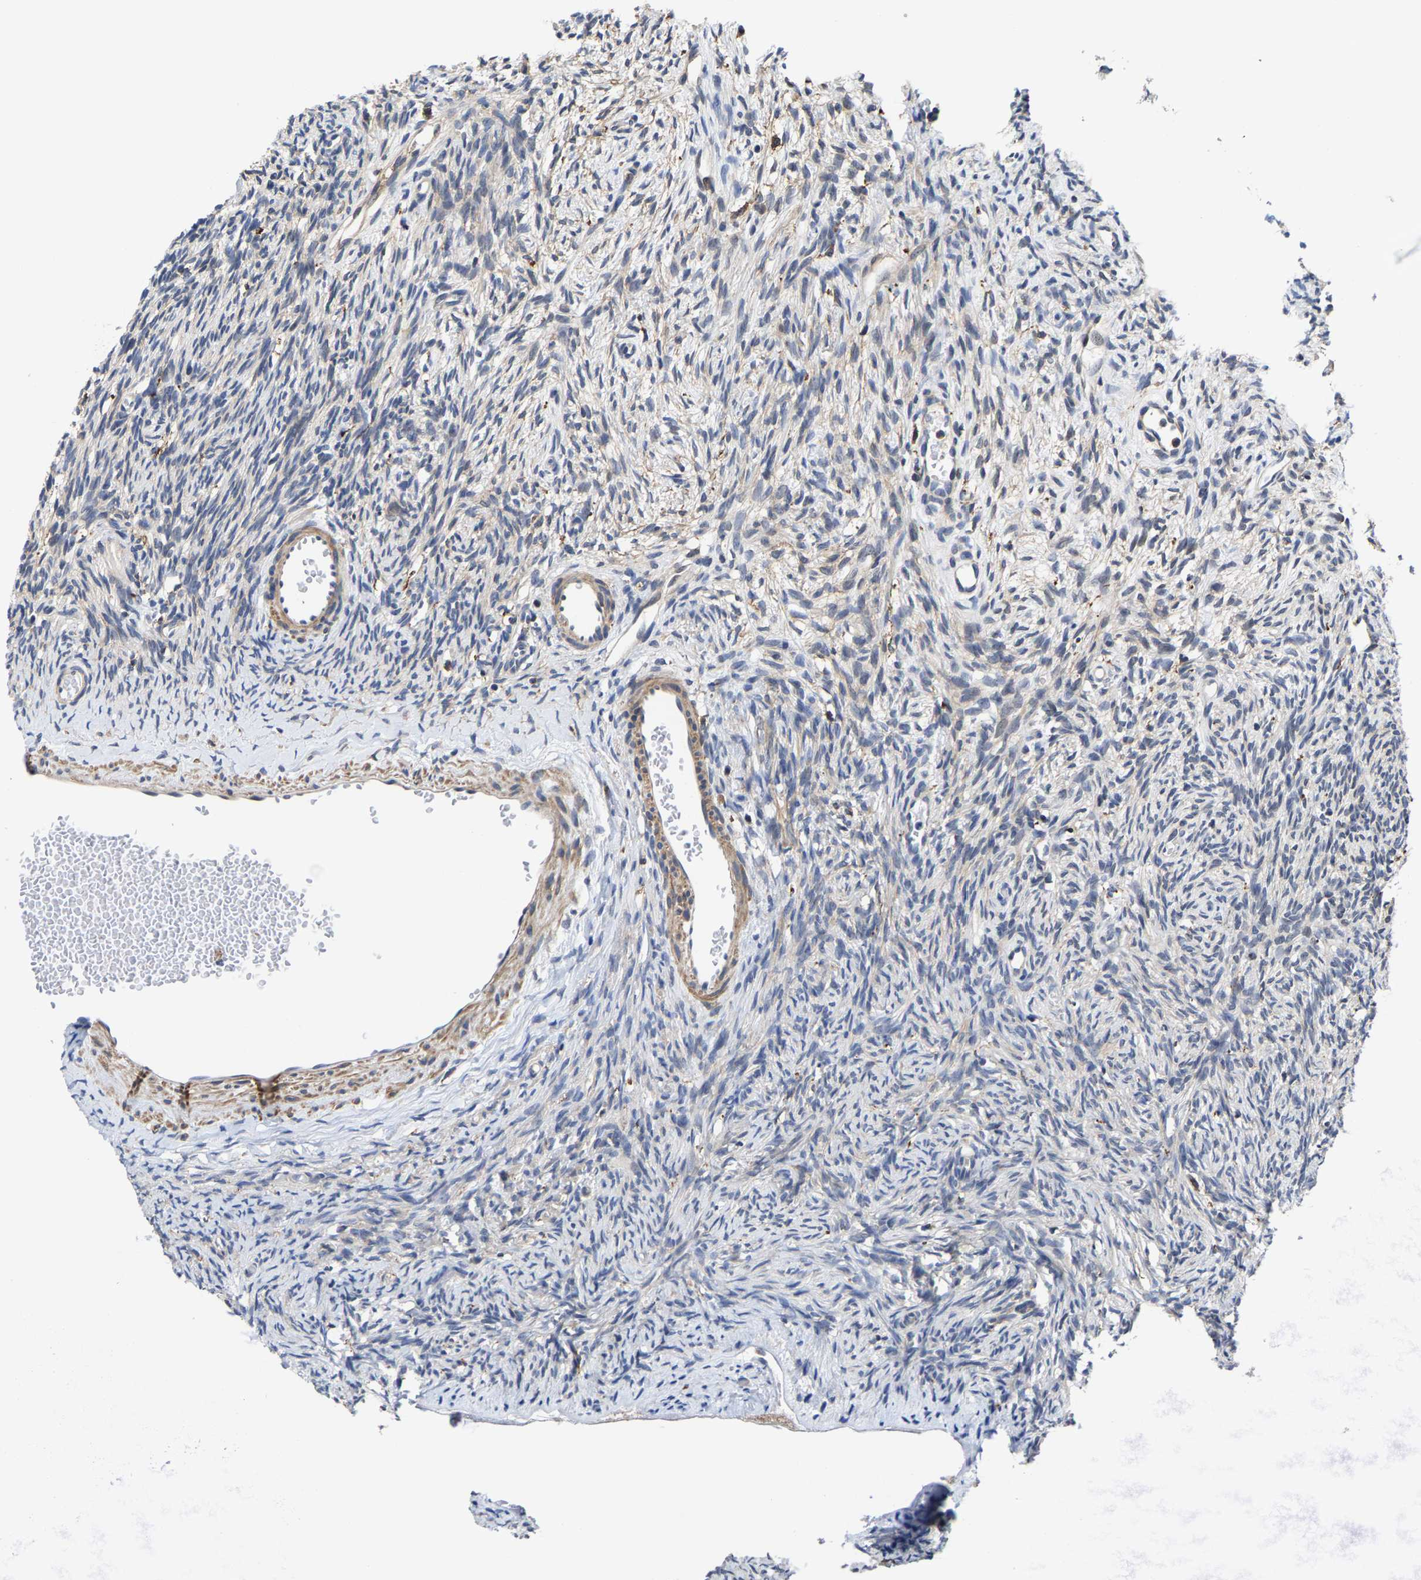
{"staining": {"intensity": "negative", "quantity": "none", "location": "none"}, "tissue": "ovary", "cell_type": "Ovarian stroma cells", "image_type": "normal", "snomed": [{"axis": "morphology", "description": "Normal tissue, NOS"}, {"axis": "topography", "description": "Ovary"}], "caption": "A histopathology image of ovary stained for a protein reveals no brown staining in ovarian stroma cells. Brightfield microscopy of immunohistochemistry (IHC) stained with DAB (3,3'-diaminobenzidine) (brown) and hematoxylin (blue), captured at high magnification.", "gene": "PFKFB3", "patient": {"sex": "female", "age": 33}}